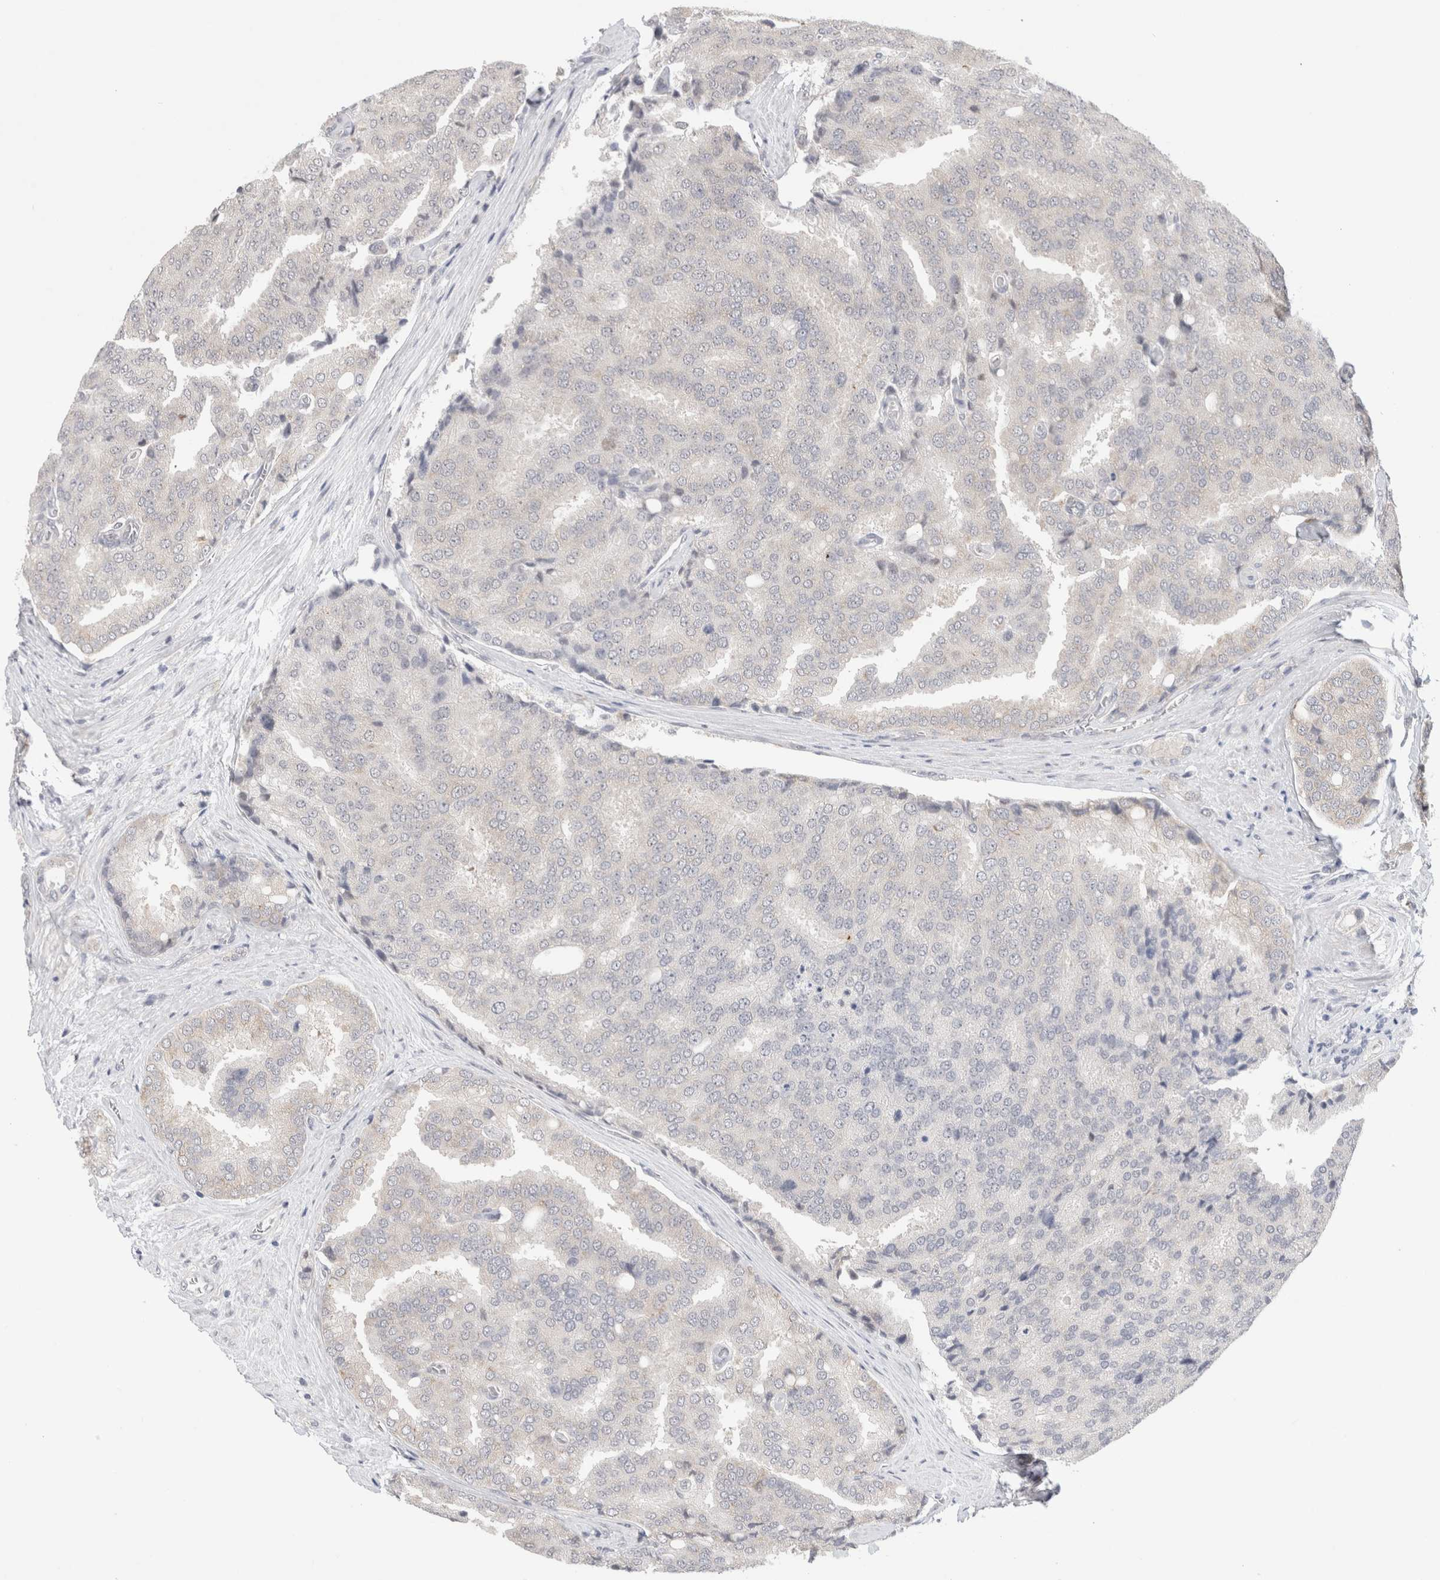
{"staining": {"intensity": "weak", "quantity": "<25%", "location": "cytoplasmic/membranous"}, "tissue": "prostate cancer", "cell_type": "Tumor cells", "image_type": "cancer", "snomed": [{"axis": "morphology", "description": "Adenocarcinoma, High grade"}, {"axis": "topography", "description": "Prostate"}], "caption": "IHC micrograph of neoplastic tissue: human prostate high-grade adenocarcinoma stained with DAB (3,3'-diaminobenzidine) demonstrates no significant protein staining in tumor cells.", "gene": "HDLBP", "patient": {"sex": "male", "age": 50}}